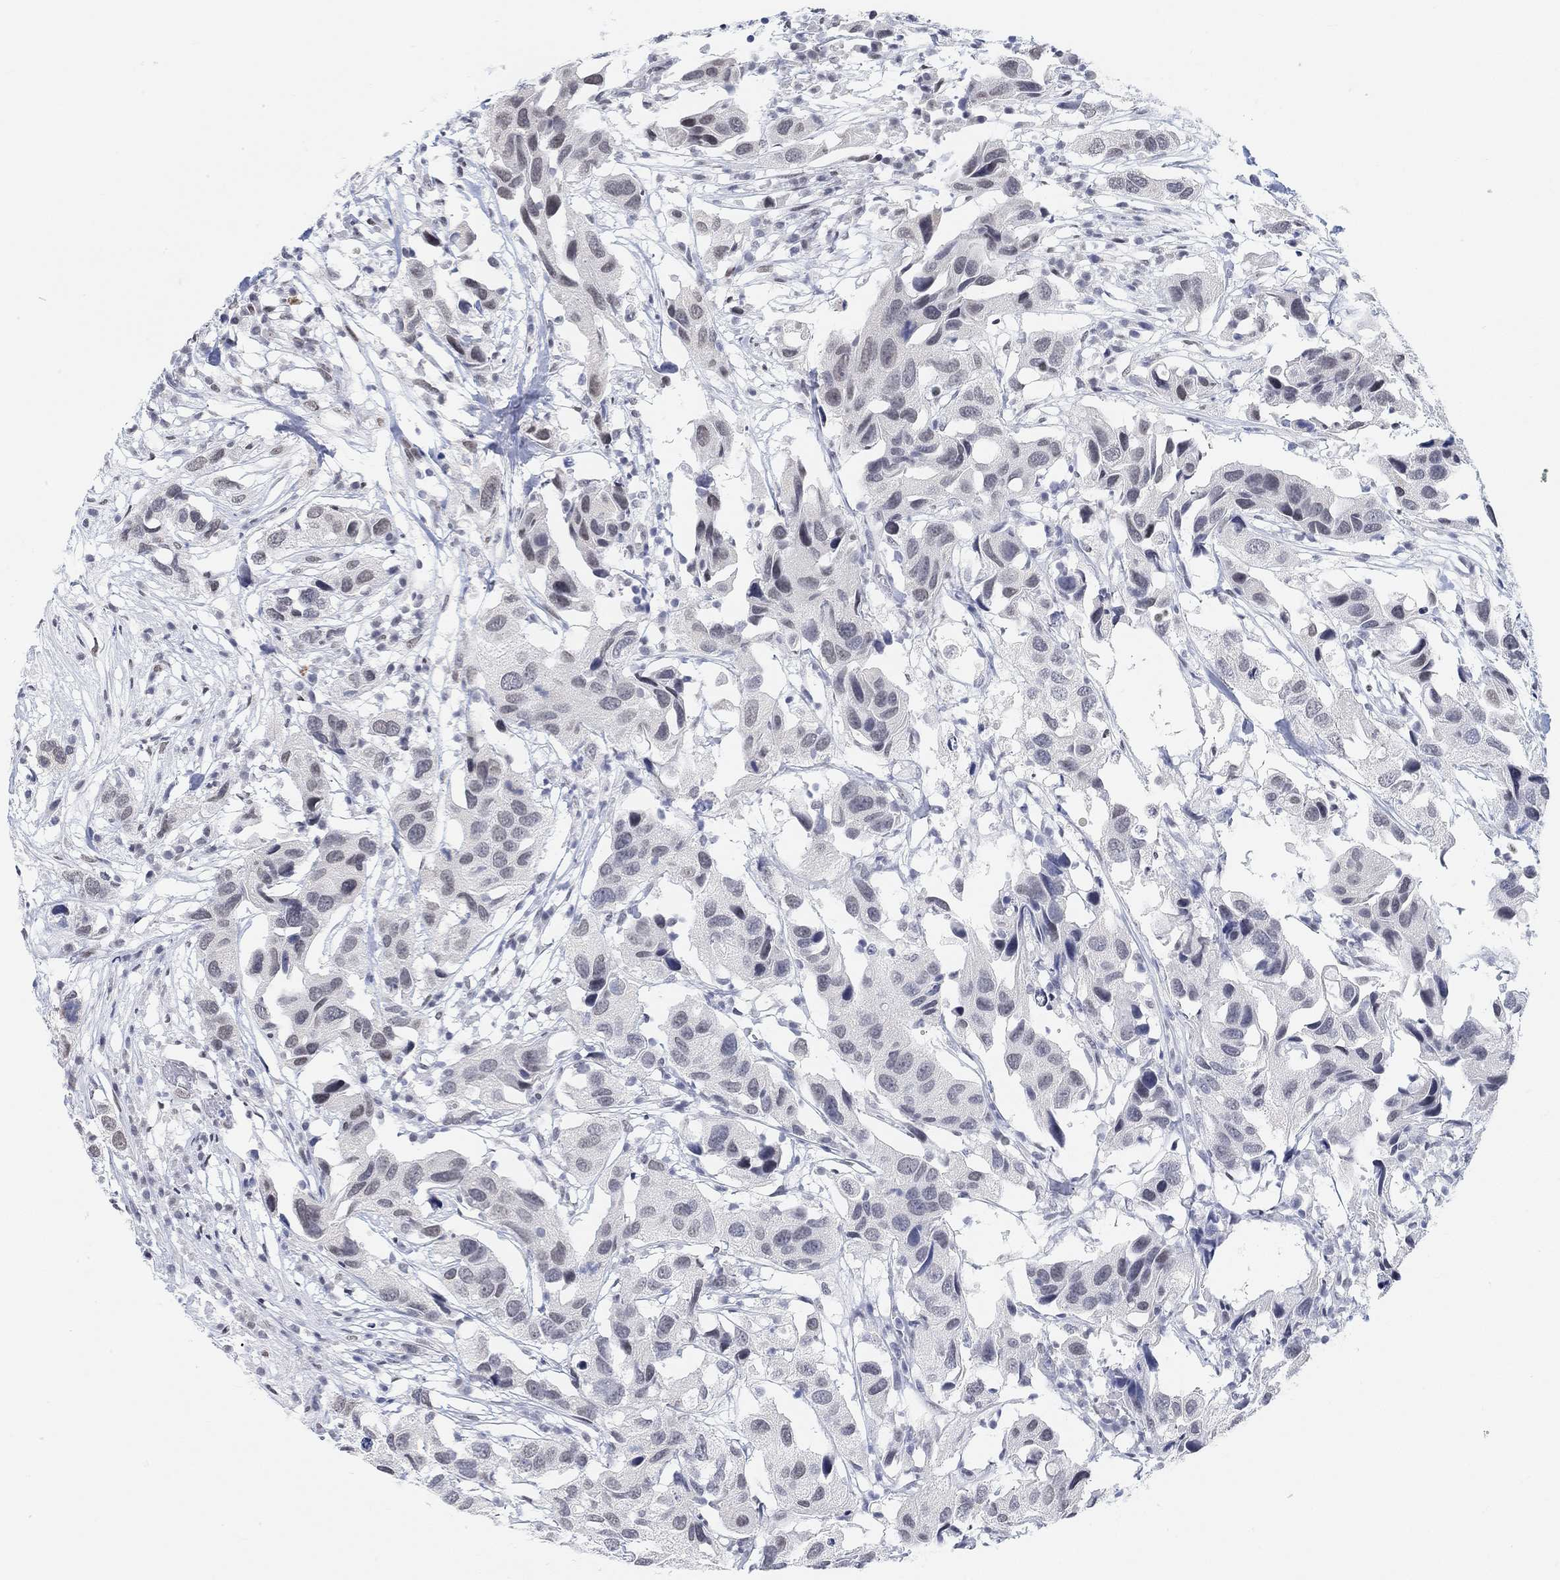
{"staining": {"intensity": "negative", "quantity": "none", "location": "none"}, "tissue": "urothelial cancer", "cell_type": "Tumor cells", "image_type": "cancer", "snomed": [{"axis": "morphology", "description": "Urothelial carcinoma, High grade"}, {"axis": "topography", "description": "Urinary bladder"}], "caption": "IHC photomicrograph of neoplastic tissue: urothelial carcinoma (high-grade) stained with DAB displays no significant protein staining in tumor cells.", "gene": "PURG", "patient": {"sex": "male", "age": 79}}